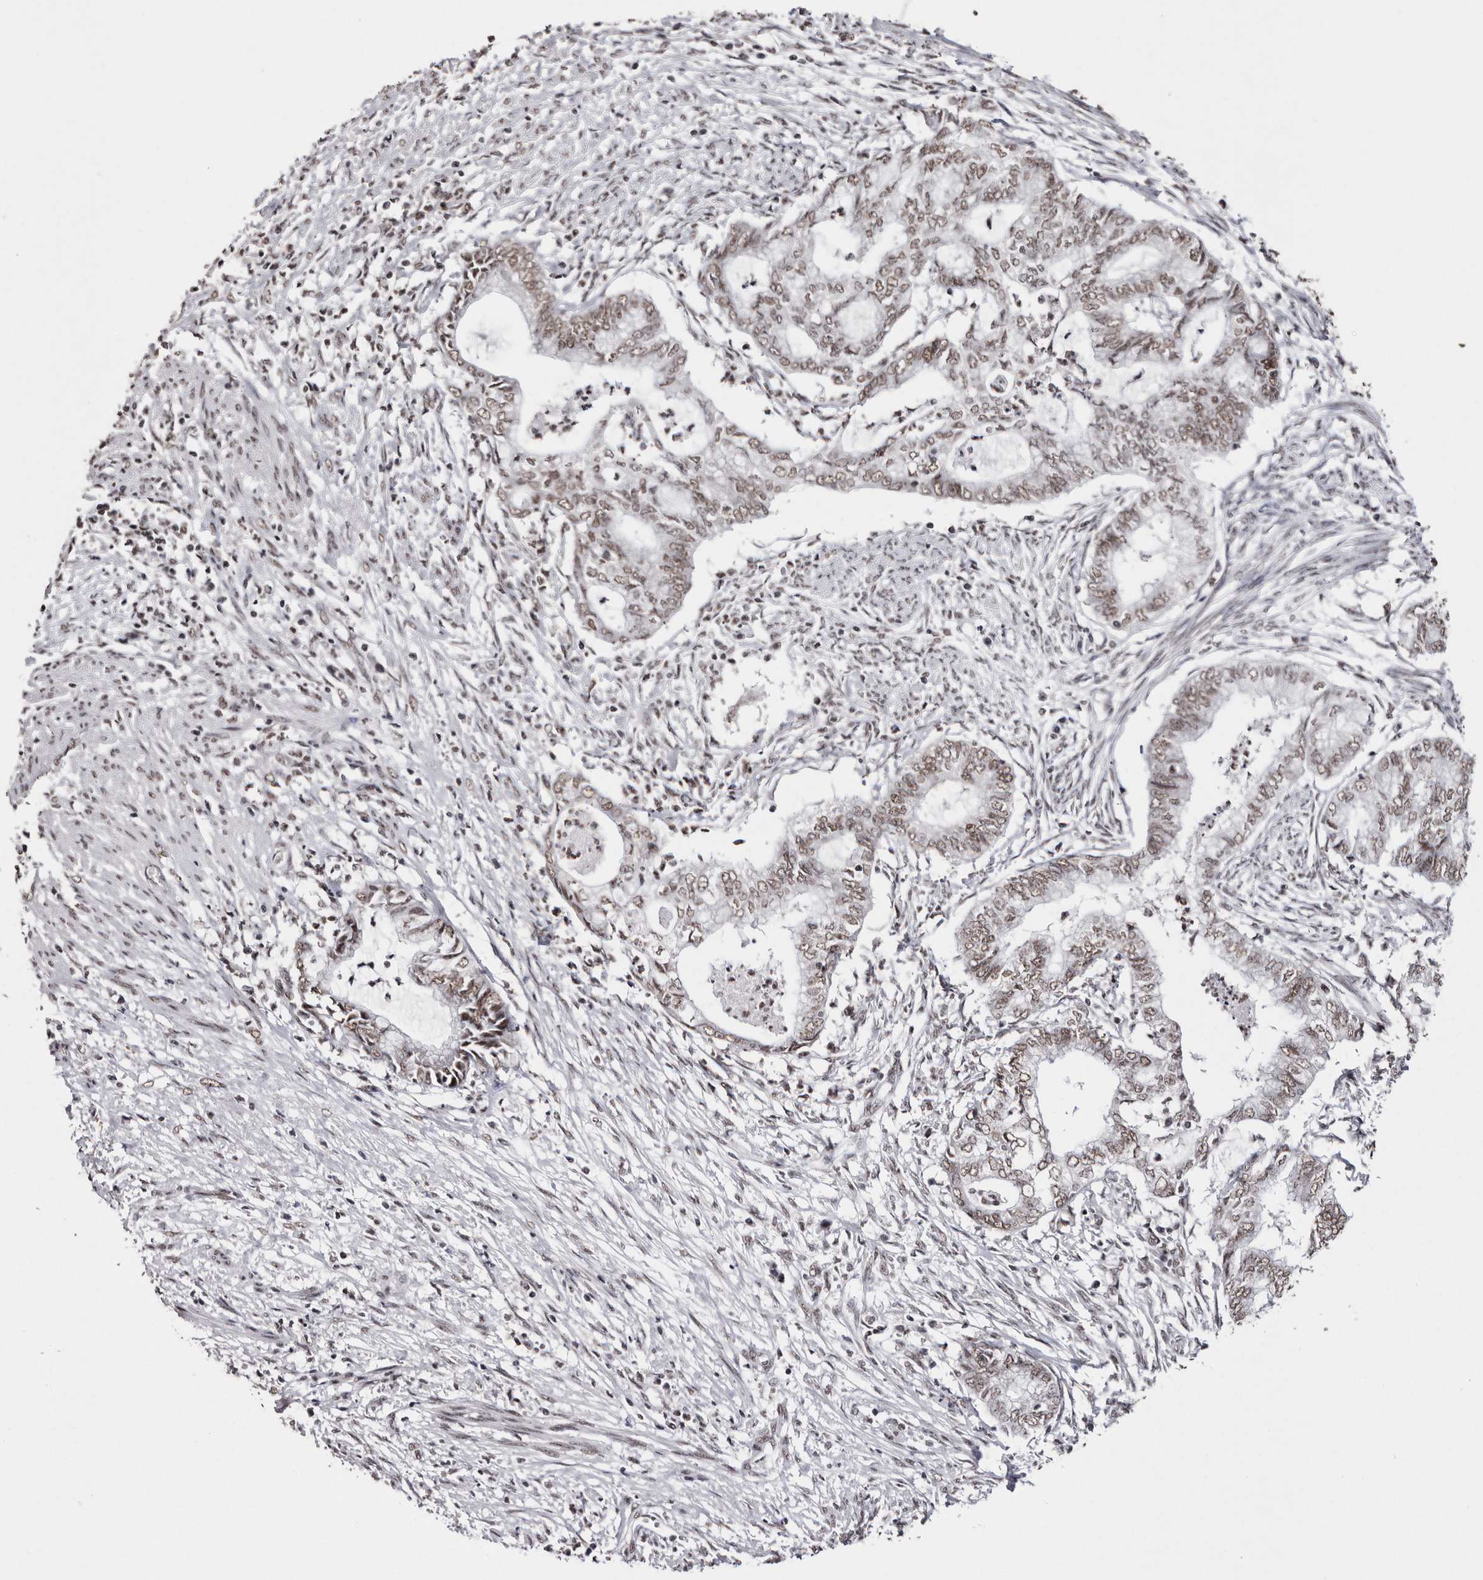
{"staining": {"intensity": "weak", "quantity": ">75%", "location": "nuclear"}, "tissue": "endometrial cancer", "cell_type": "Tumor cells", "image_type": "cancer", "snomed": [{"axis": "morphology", "description": "Necrosis, NOS"}, {"axis": "morphology", "description": "Adenocarcinoma, NOS"}, {"axis": "topography", "description": "Endometrium"}], "caption": "Weak nuclear expression for a protein is appreciated in approximately >75% of tumor cells of endometrial adenocarcinoma using immunohistochemistry (IHC).", "gene": "SMC1A", "patient": {"sex": "female", "age": 79}}